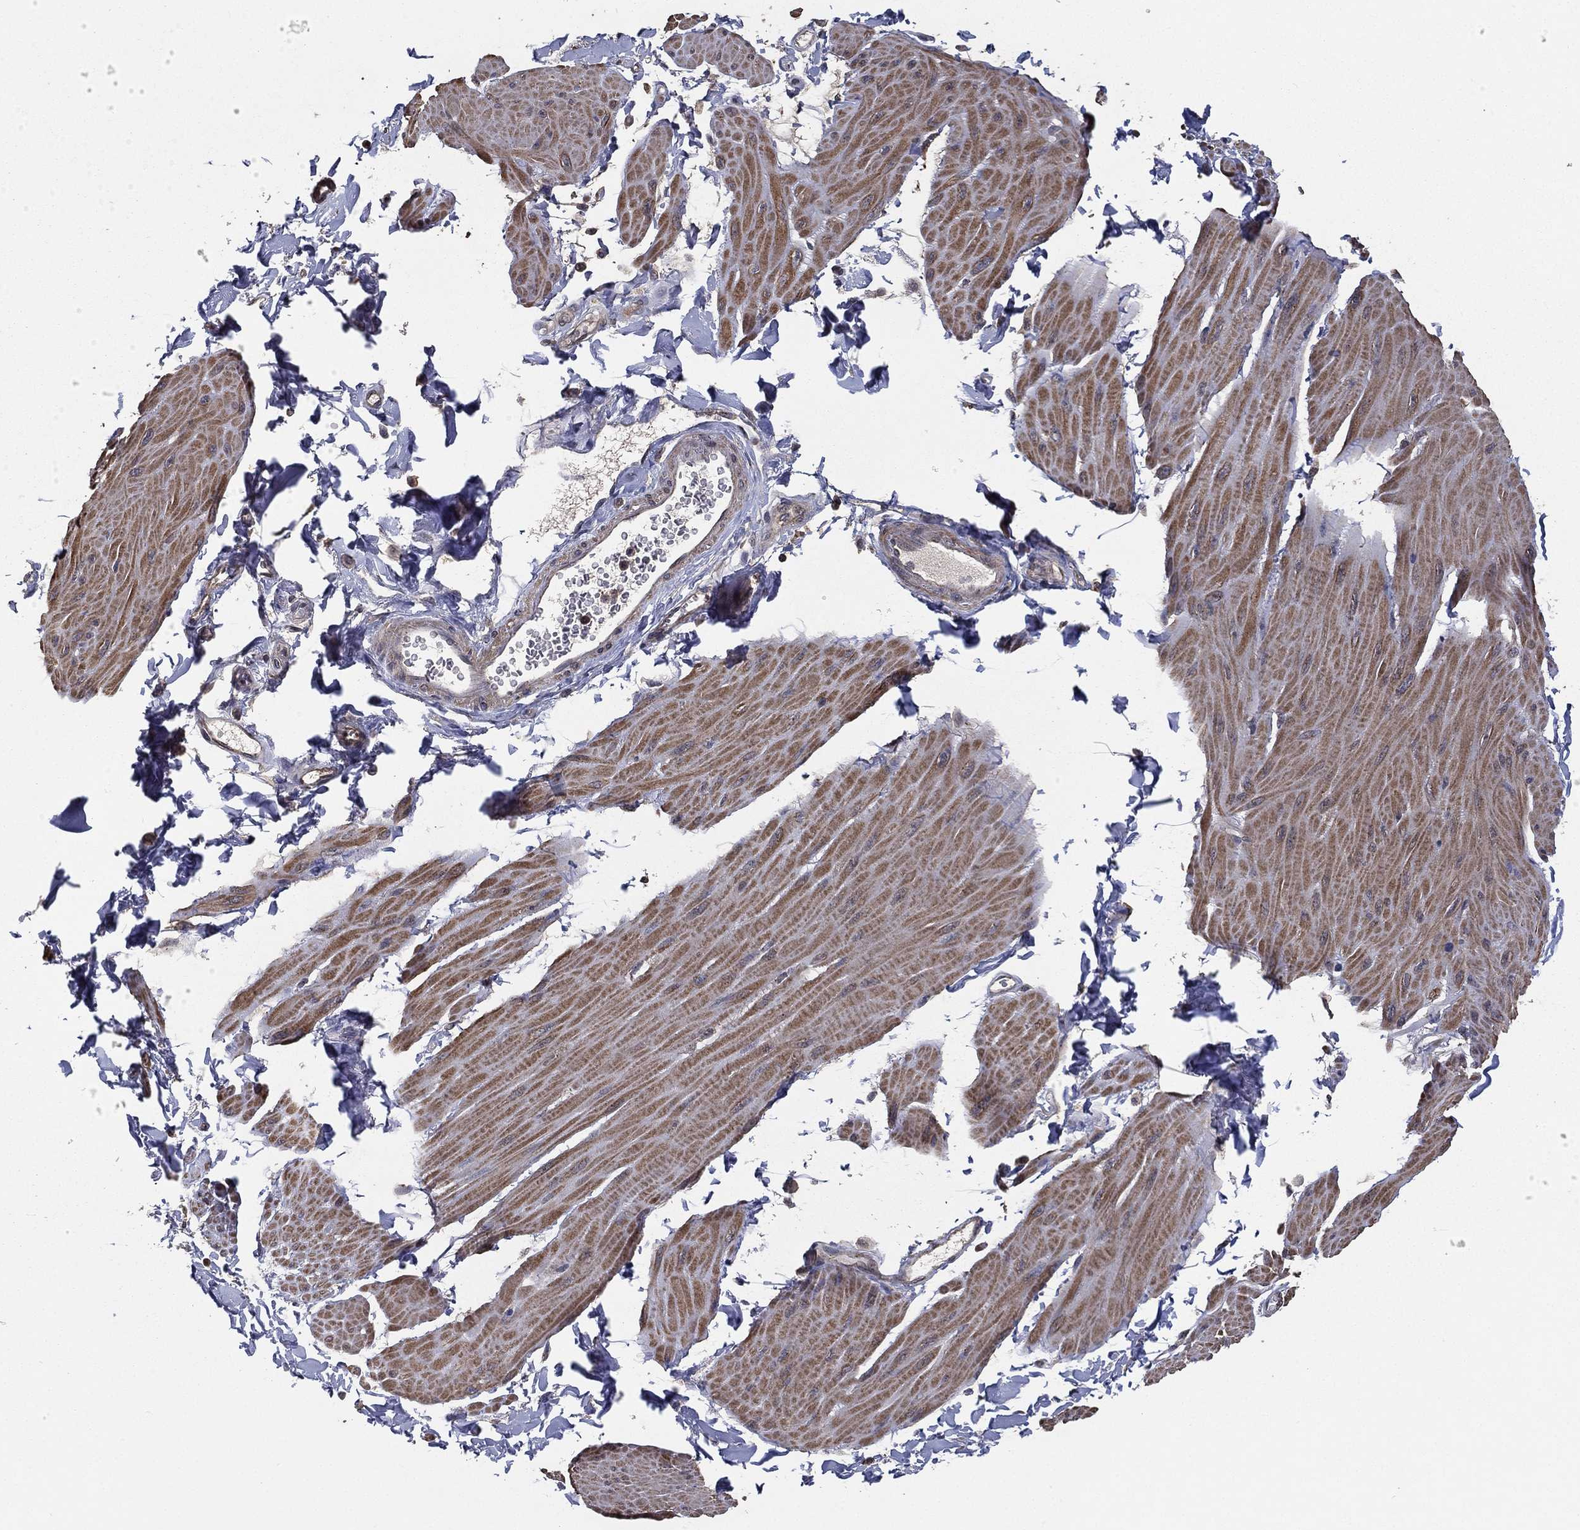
{"staining": {"intensity": "moderate", "quantity": "25%-75%", "location": "cytoplasmic/membranous"}, "tissue": "smooth muscle", "cell_type": "Smooth muscle cells", "image_type": "normal", "snomed": [{"axis": "morphology", "description": "Normal tissue, NOS"}, {"axis": "topography", "description": "Adipose tissue"}, {"axis": "topography", "description": "Smooth muscle"}, {"axis": "topography", "description": "Peripheral nerve tissue"}], "caption": "Human smooth muscle stained for a protein (brown) displays moderate cytoplasmic/membranous positive staining in approximately 25%-75% of smooth muscle cells.", "gene": "PCNT", "patient": {"sex": "male", "age": 83}}